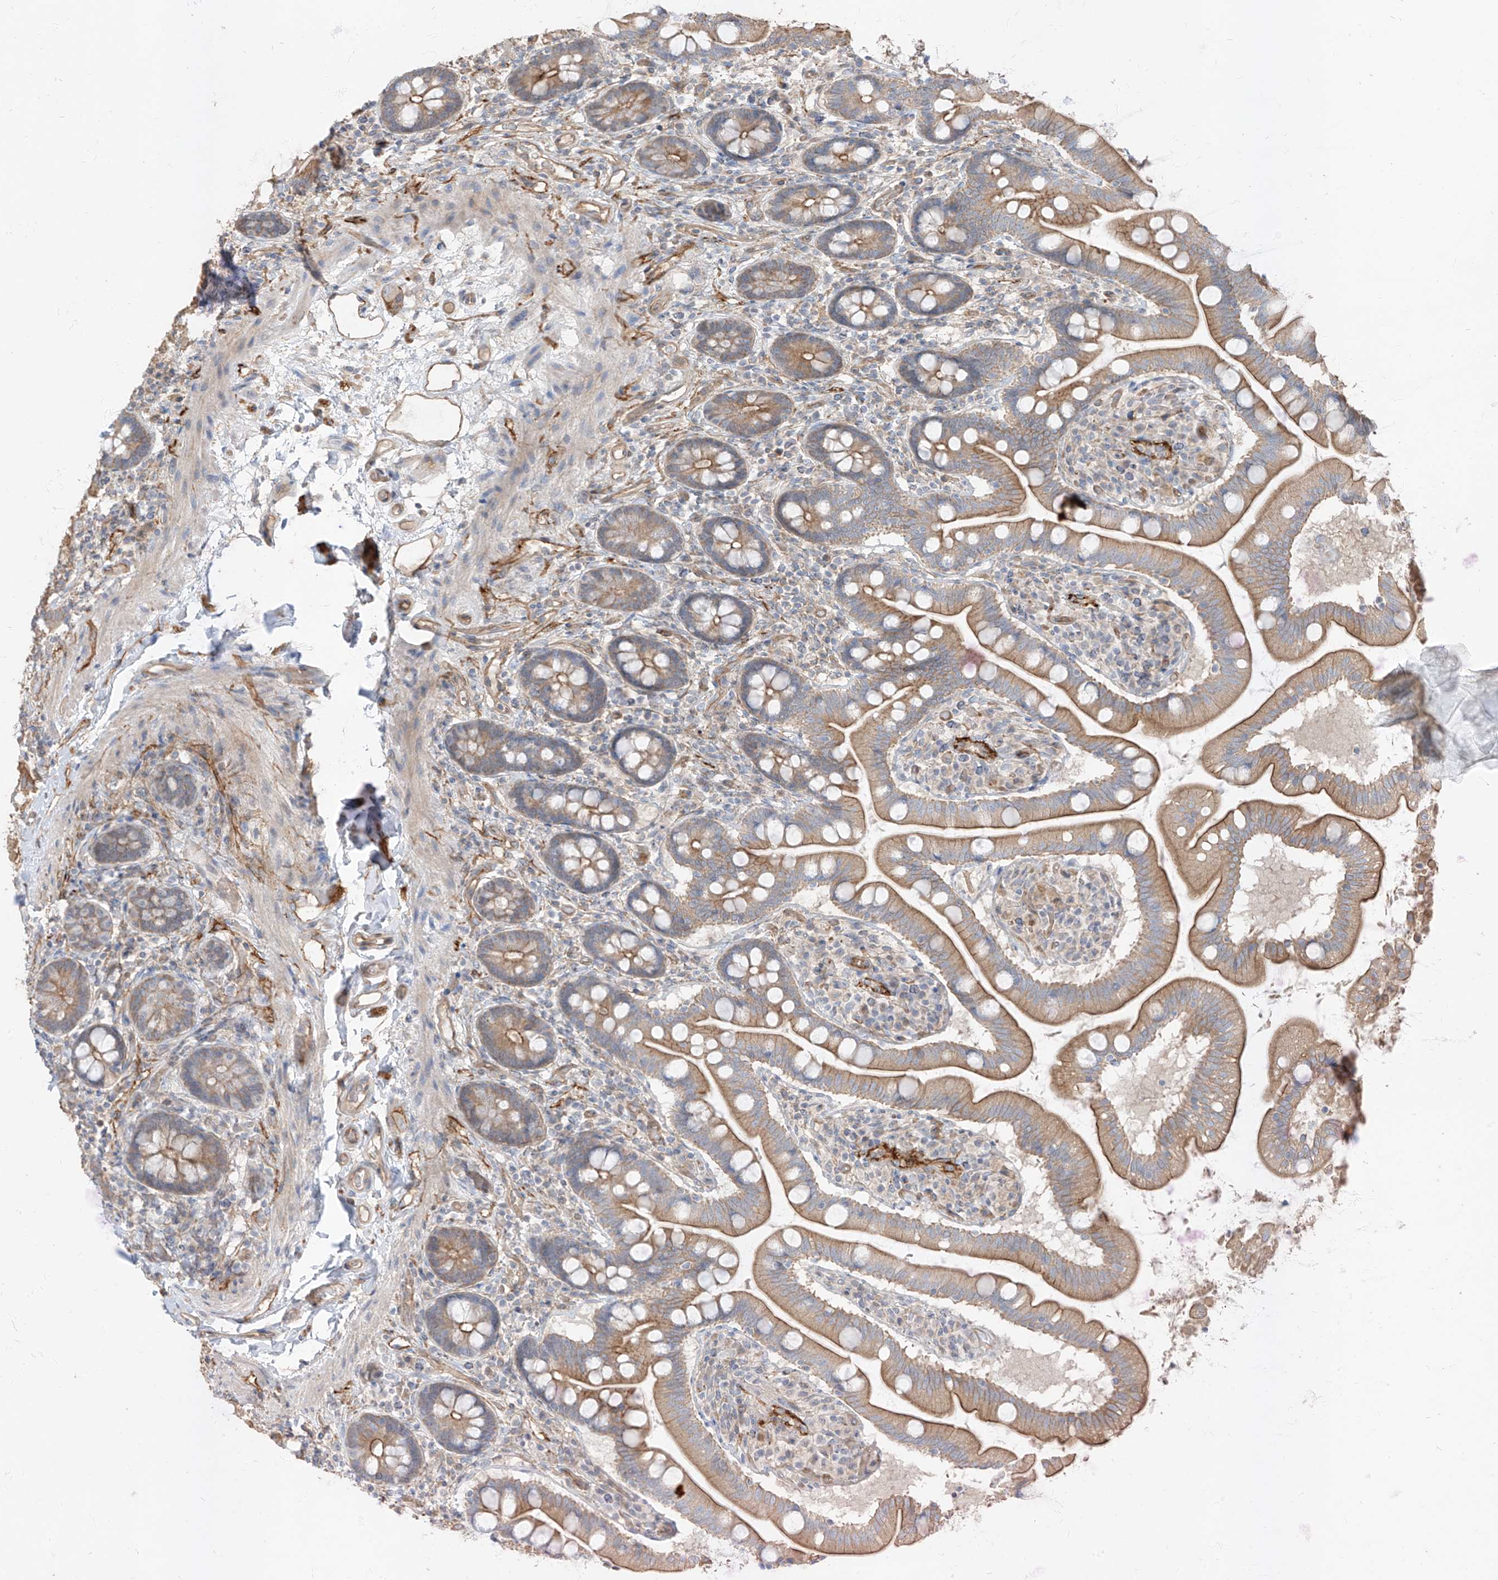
{"staining": {"intensity": "moderate", "quantity": ">75%", "location": "cytoplasmic/membranous"}, "tissue": "small intestine", "cell_type": "Glandular cells", "image_type": "normal", "snomed": [{"axis": "morphology", "description": "Normal tissue, NOS"}, {"axis": "topography", "description": "Small intestine"}], "caption": "Immunohistochemistry of unremarkable small intestine reveals medium levels of moderate cytoplasmic/membranous positivity in about >75% of glandular cells.", "gene": "EPHX4", "patient": {"sex": "female", "age": 64}}